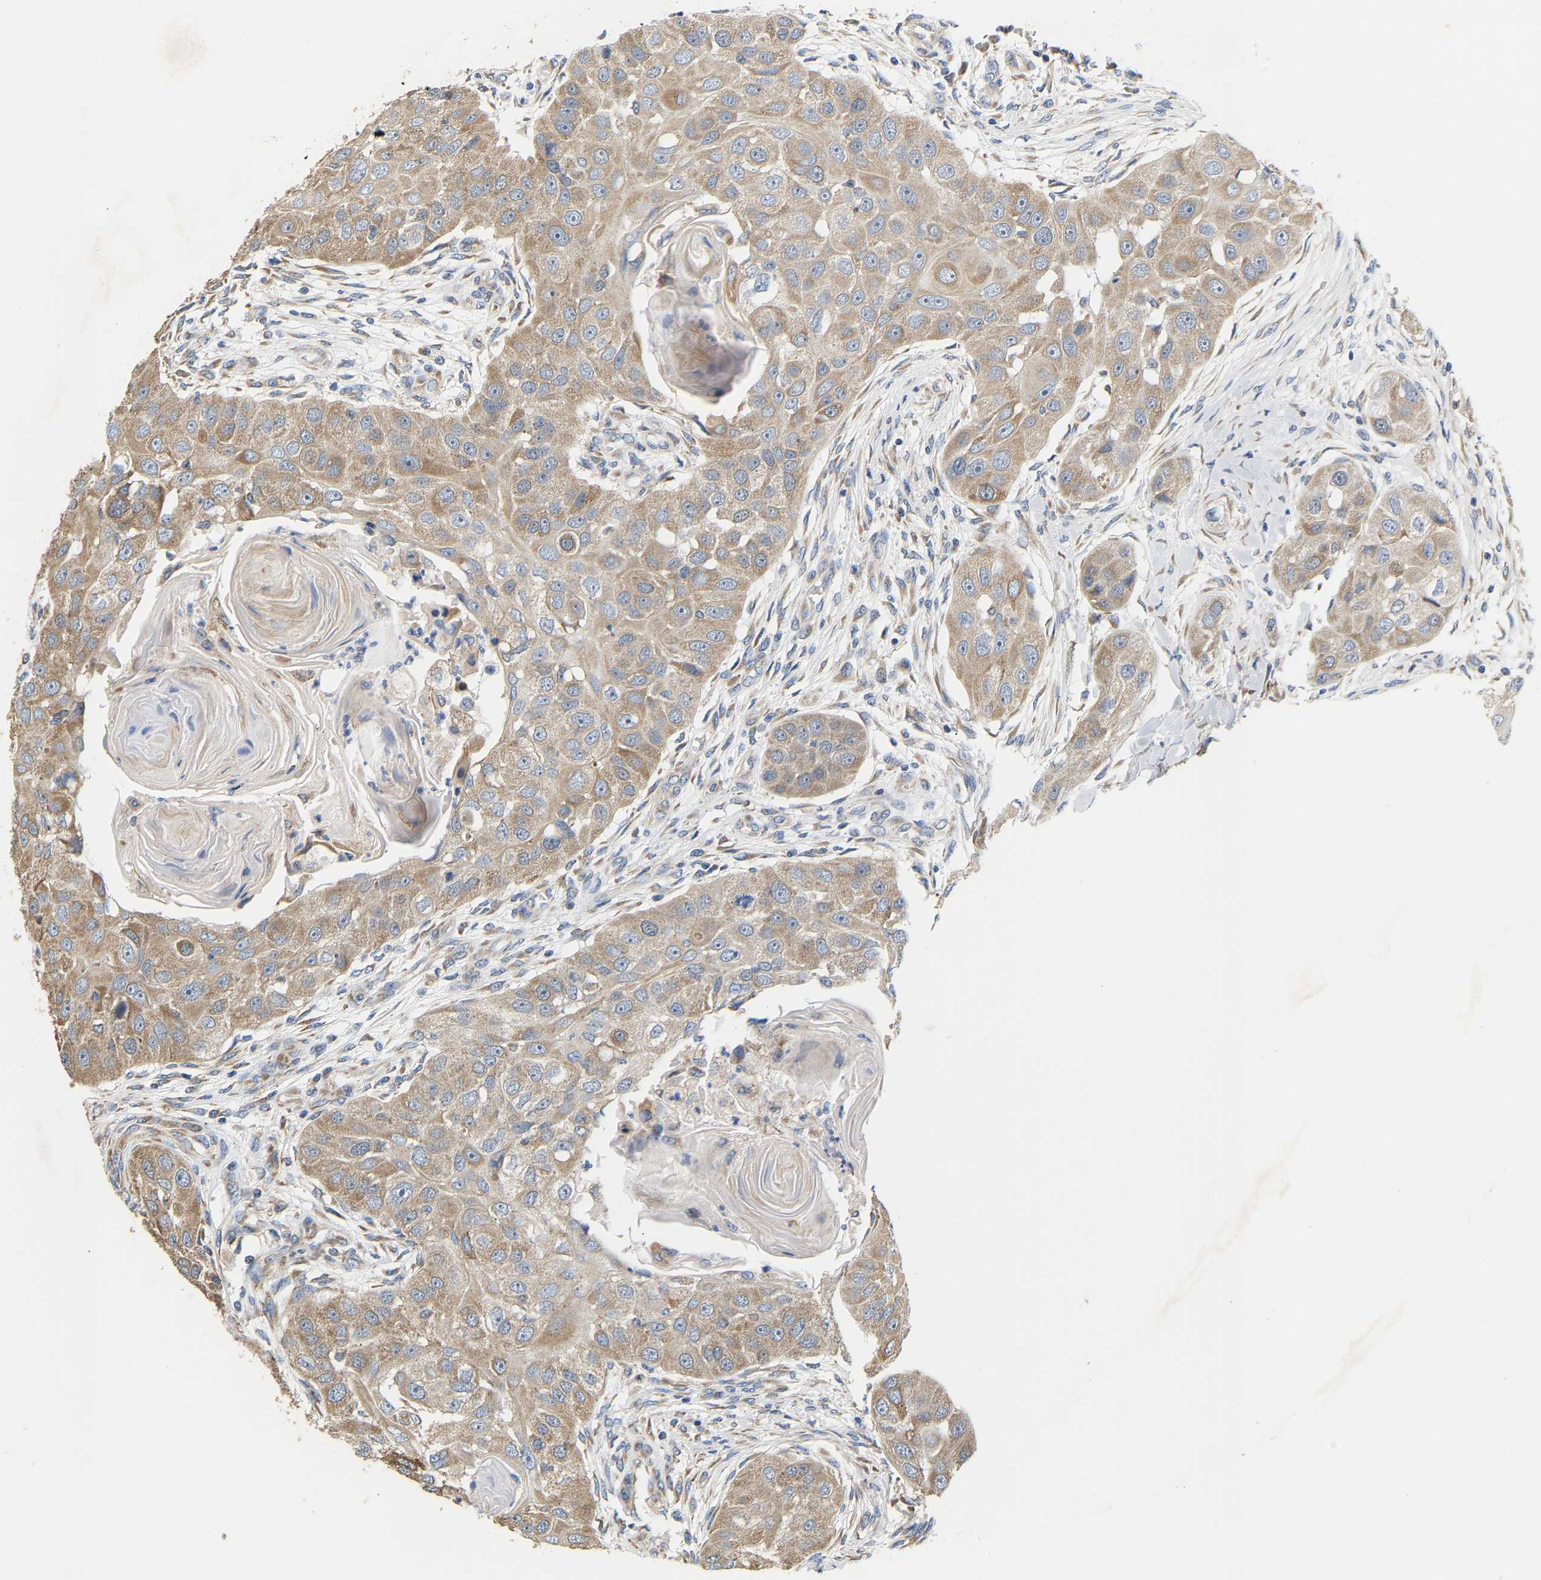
{"staining": {"intensity": "moderate", "quantity": ">75%", "location": "cytoplasmic/membranous"}, "tissue": "head and neck cancer", "cell_type": "Tumor cells", "image_type": "cancer", "snomed": [{"axis": "morphology", "description": "Normal tissue, NOS"}, {"axis": "morphology", "description": "Squamous cell carcinoma, NOS"}, {"axis": "topography", "description": "Skeletal muscle"}, {"axis": "topography", "description": "Head-Neck"}], "caption": "Immunohistochemical staining of human head and neck cancer demonstrates moderate cytoplasmic/membranous protein positivity in approximately >75% of tumor cells.", "gene": "TMEM168", "patient": {"sex": "male", "age": 51}}